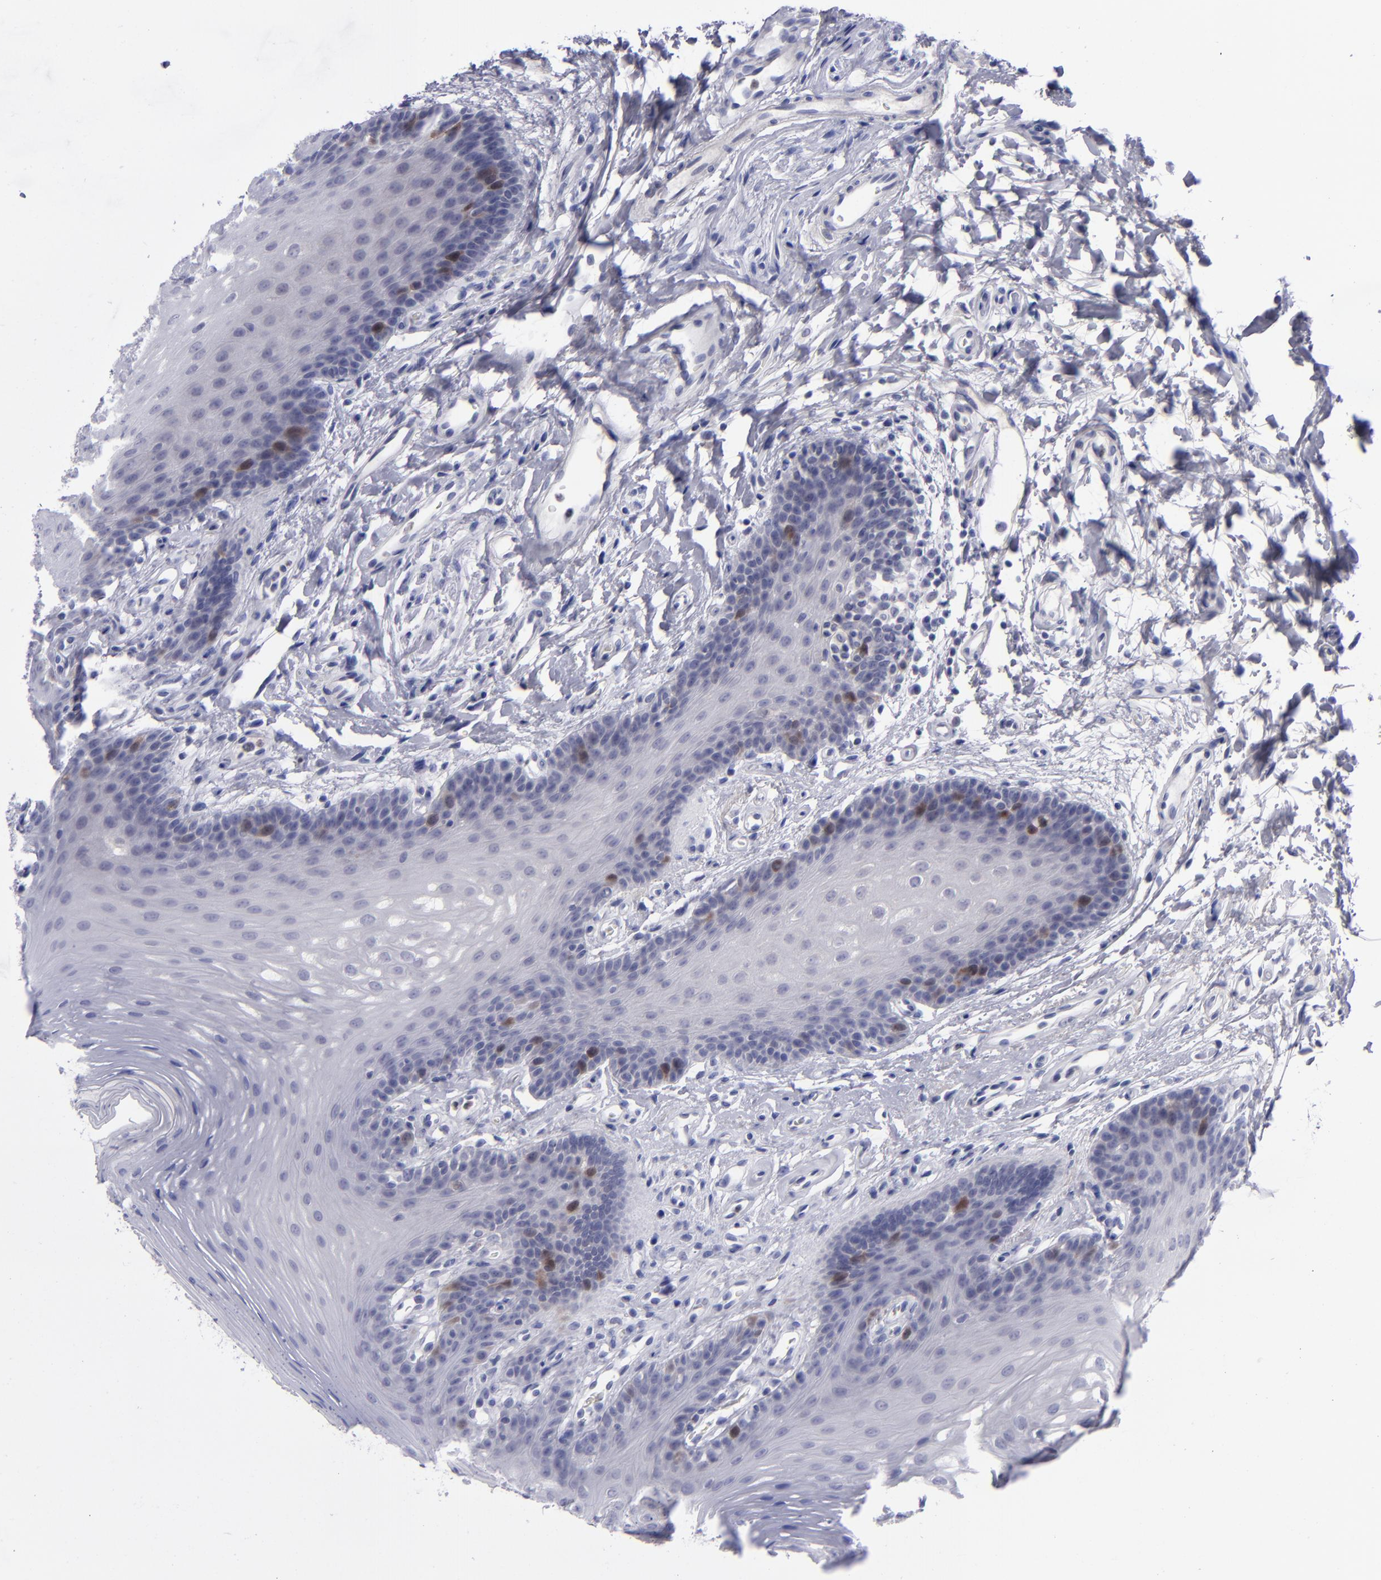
{"staining": {"intensity": "moderate", "quantity": "<25%", "location": "cytoplasmic/membranous,nuclear"}, "tissue": "oral mucosa", "cell_type": "Squamous epithelial cells", "image_type": "normal", "snomed": [{"axis": "morphology", "description": "Normal tissue, NOS"}, {"axis": "topography", "description": "Oral tissue"}], "caption": "Immunohistochemical staining of normal oral mucosa displays low levels of moderate cytoplasmic/membranous,nuclear expression in approximately <25% of squamous epithelial cells.", "gene": "AURKA", "patient": {"sex": "male", "age": 62}}